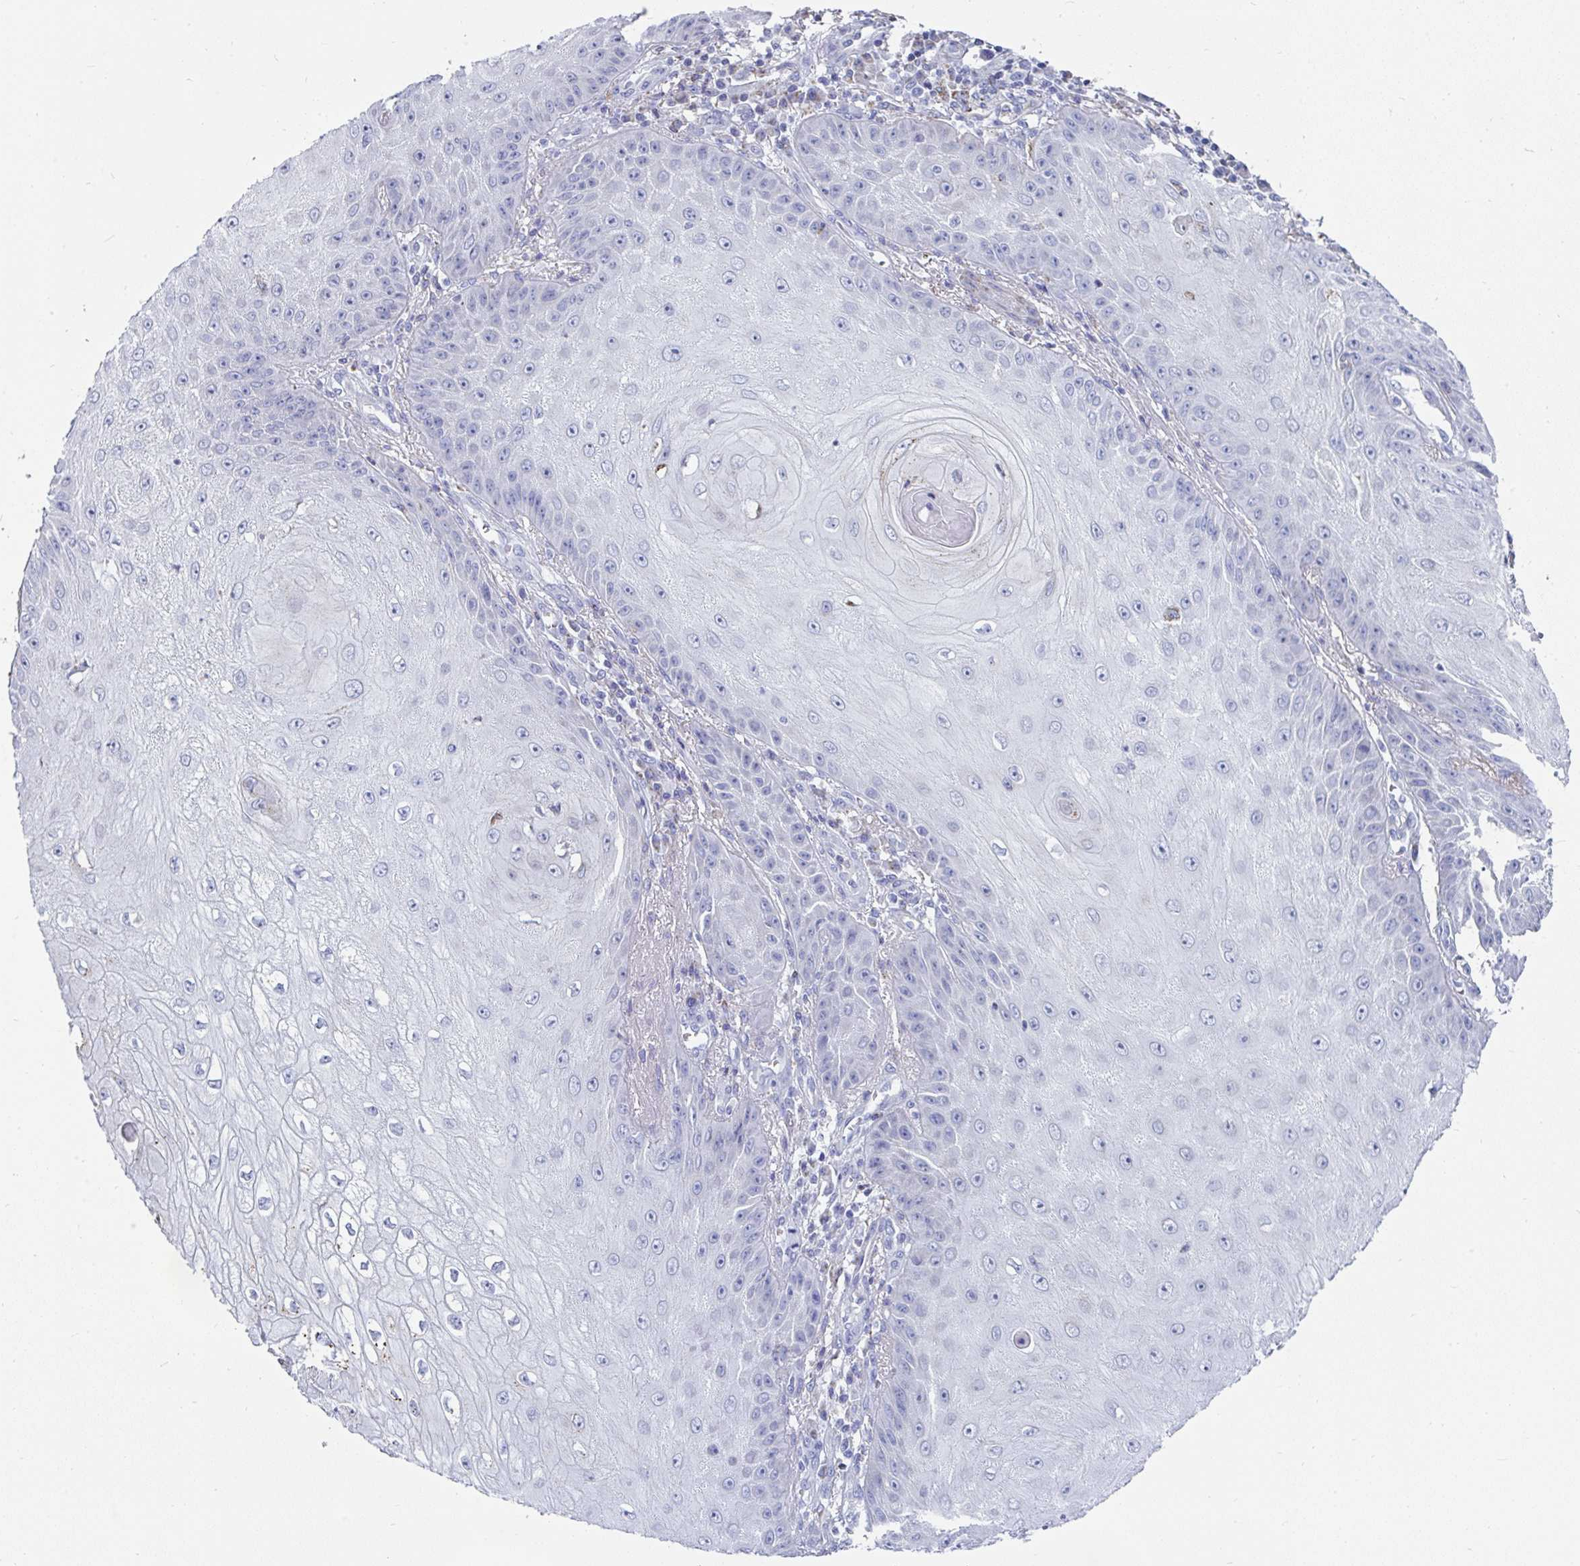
{"staining": {"intensity": "weak", "quantity": "<25%", "location": "cytoplasmic/membranous"}, "tissue": "skin cancer", "cell_type": "Tumor cells", "image_type": "cancer", "snomed": [{"axis": "morphology", "description": "Squamous cell carcinoma, NOS"}, {"axis": "topography", "description": "Skin"}], "caption": "The photomicrograph shows no staining of tumor cells in skin squamous cell carcinoma.", "gene": "MGAM2", "patient": {"sex": "male", "age": 70}}